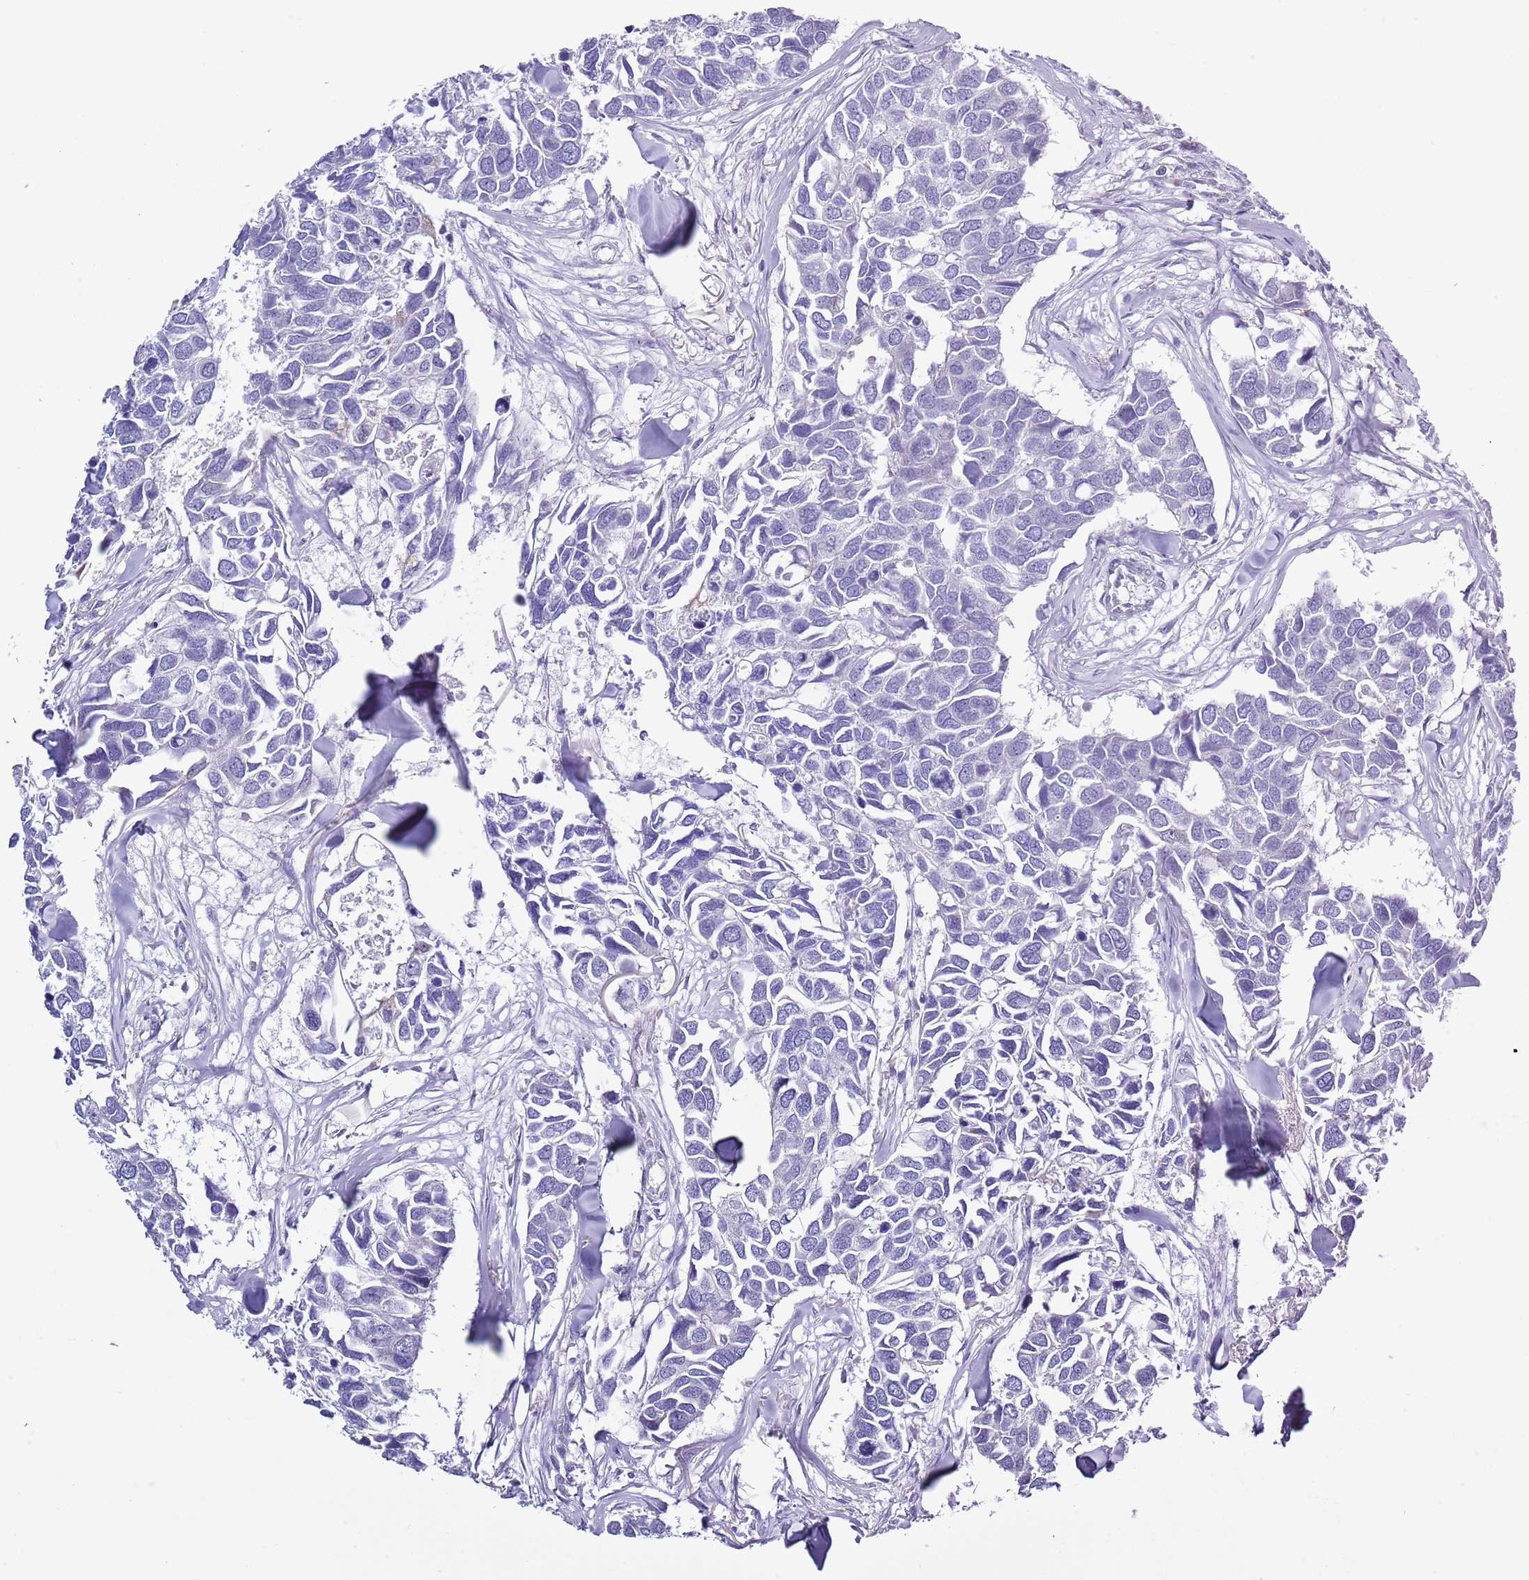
{"staining": {"intensity": "negative", "quantity": "none", "location": "none"}, "tissue": "breast cancer", "cell_type": "Tumor cells", "image_type": "cancer", "snomed": [{"axis": "morphology", "description": "Duct carcinoma"}, {"axis": "topography", "description": "Breast"}], "caption": "Protein analysis of invasive ductal carcinoma (breast) reveals no significant staining in tumor cells.", "gene": "ZFP2", "patient": {"sex": "female", "age": 83}}